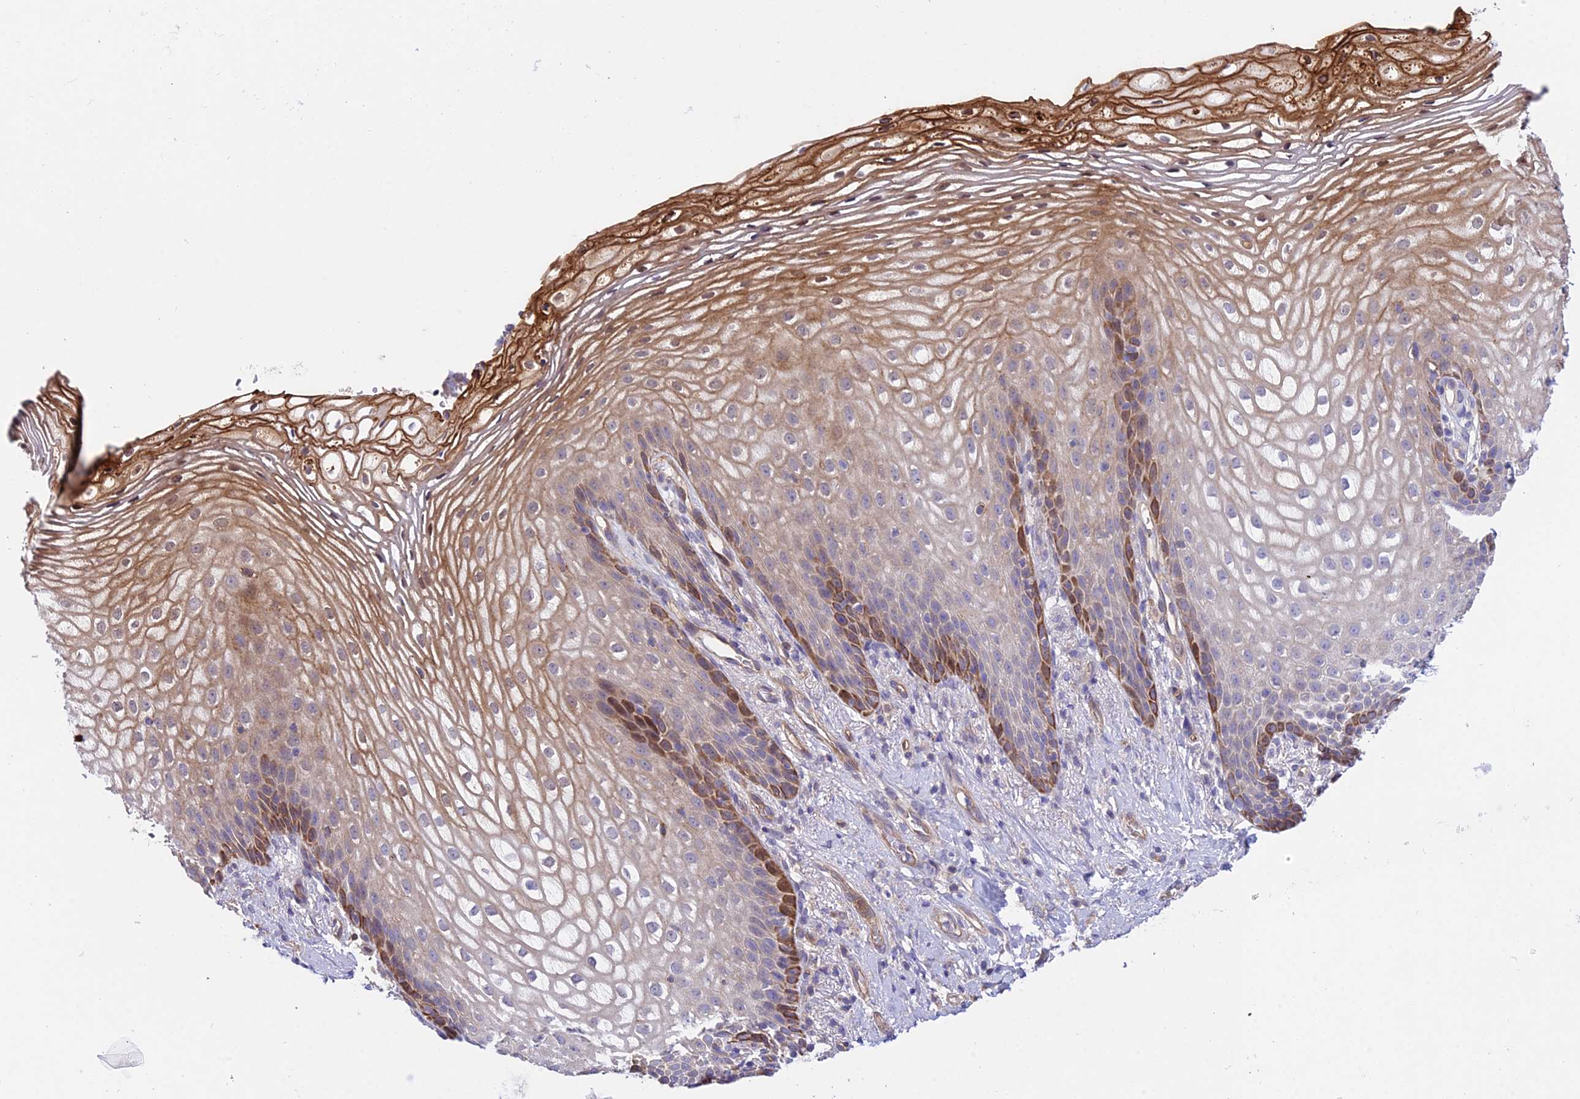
{"staining": {"intensity": "strong", "quantity": "25%-75%", "location": "cytoplasmic/membranous,nuclear"}, "tissue": "vagina", "cell_type": "Squamous epithelial cells", "image_type": "normal", "snomed": [{"axis": "morphology", "description": "Normal tissue, NOS"}, {"axis": "topography", "description": "Vagina"}], "caption": "An immunohistochemistry micrograph of benign tissue is shown. Protein staining in brown labels strong cytoplasmic/membranous,nuclear positivity in vagina within squamous epithelial cells. (Stains: DAB (3,3'-diaminobenzidine) in brown, nuclei in blue, Microscopy: brightfield microscopy at high magnification).", "gene": "TRIM43B", "patient": {"sex": "female", "age": 60}}